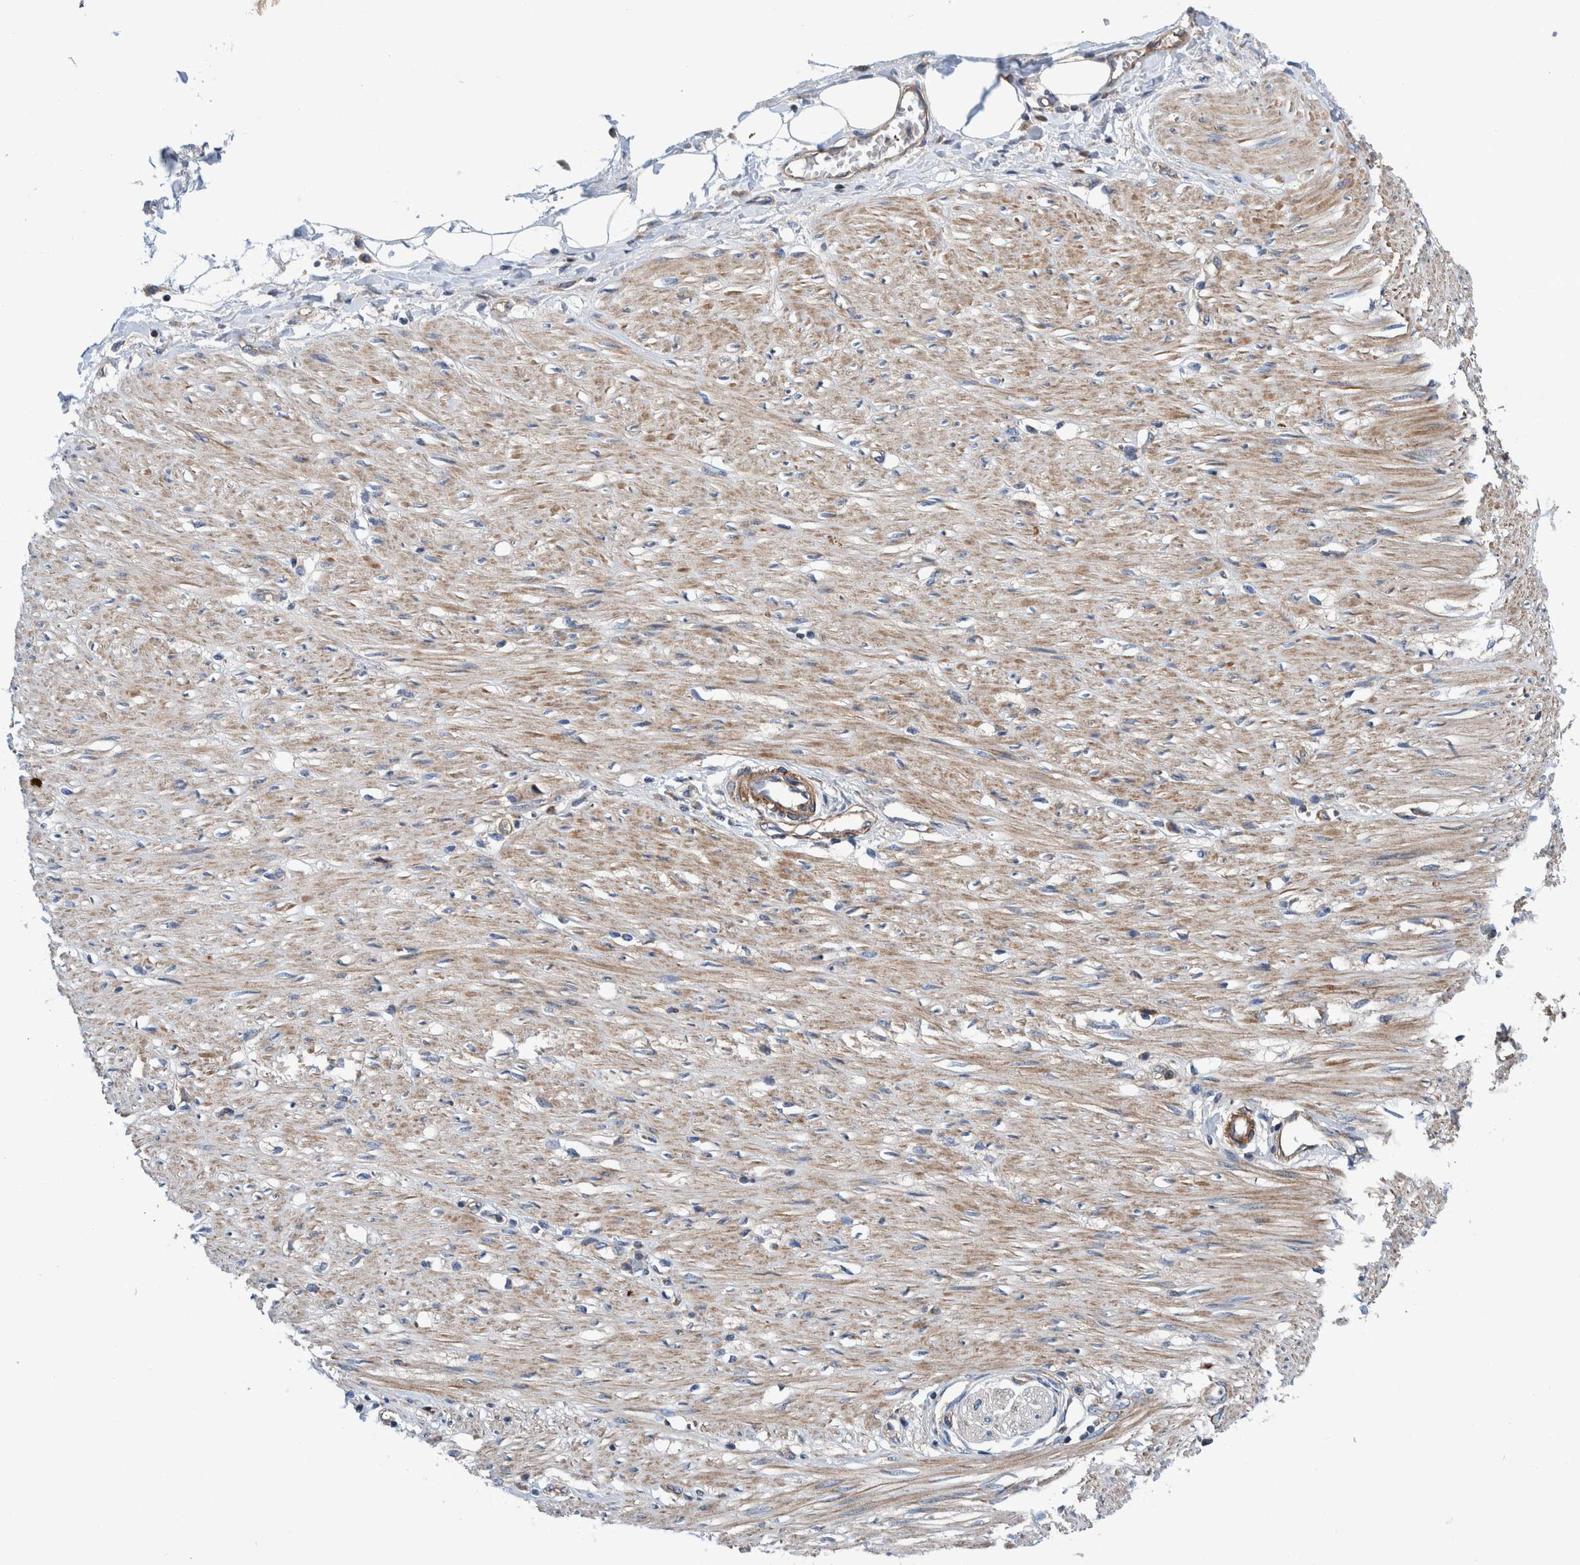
{"staining": {"intensity": "moderate", "quantity": "<25%", "location": "cytoplasmic/membranous"}, "tissue": "adipose tissue", "cell_type": "Adipocytes", "image_type": "normal", "snomed": [{"axis": "morphology", "description": "Normal tissue, NOS"}, {"axis": "morphology", "description": "Adenocarcinoma, NOS"}, {"axis": "topography", "description": "Colon"}, {"axis": "topography", "description": "Peripheral nerve tissue"}], "caption": "Unremarkable adipose tissue reveals moderate cytoplasmic/membranous positivity in about <25% of adipocytes, visualized by immunohistochemistry.", "gene": "ENSG00000262660", "patient": {"sex": "male", "age": 14}}